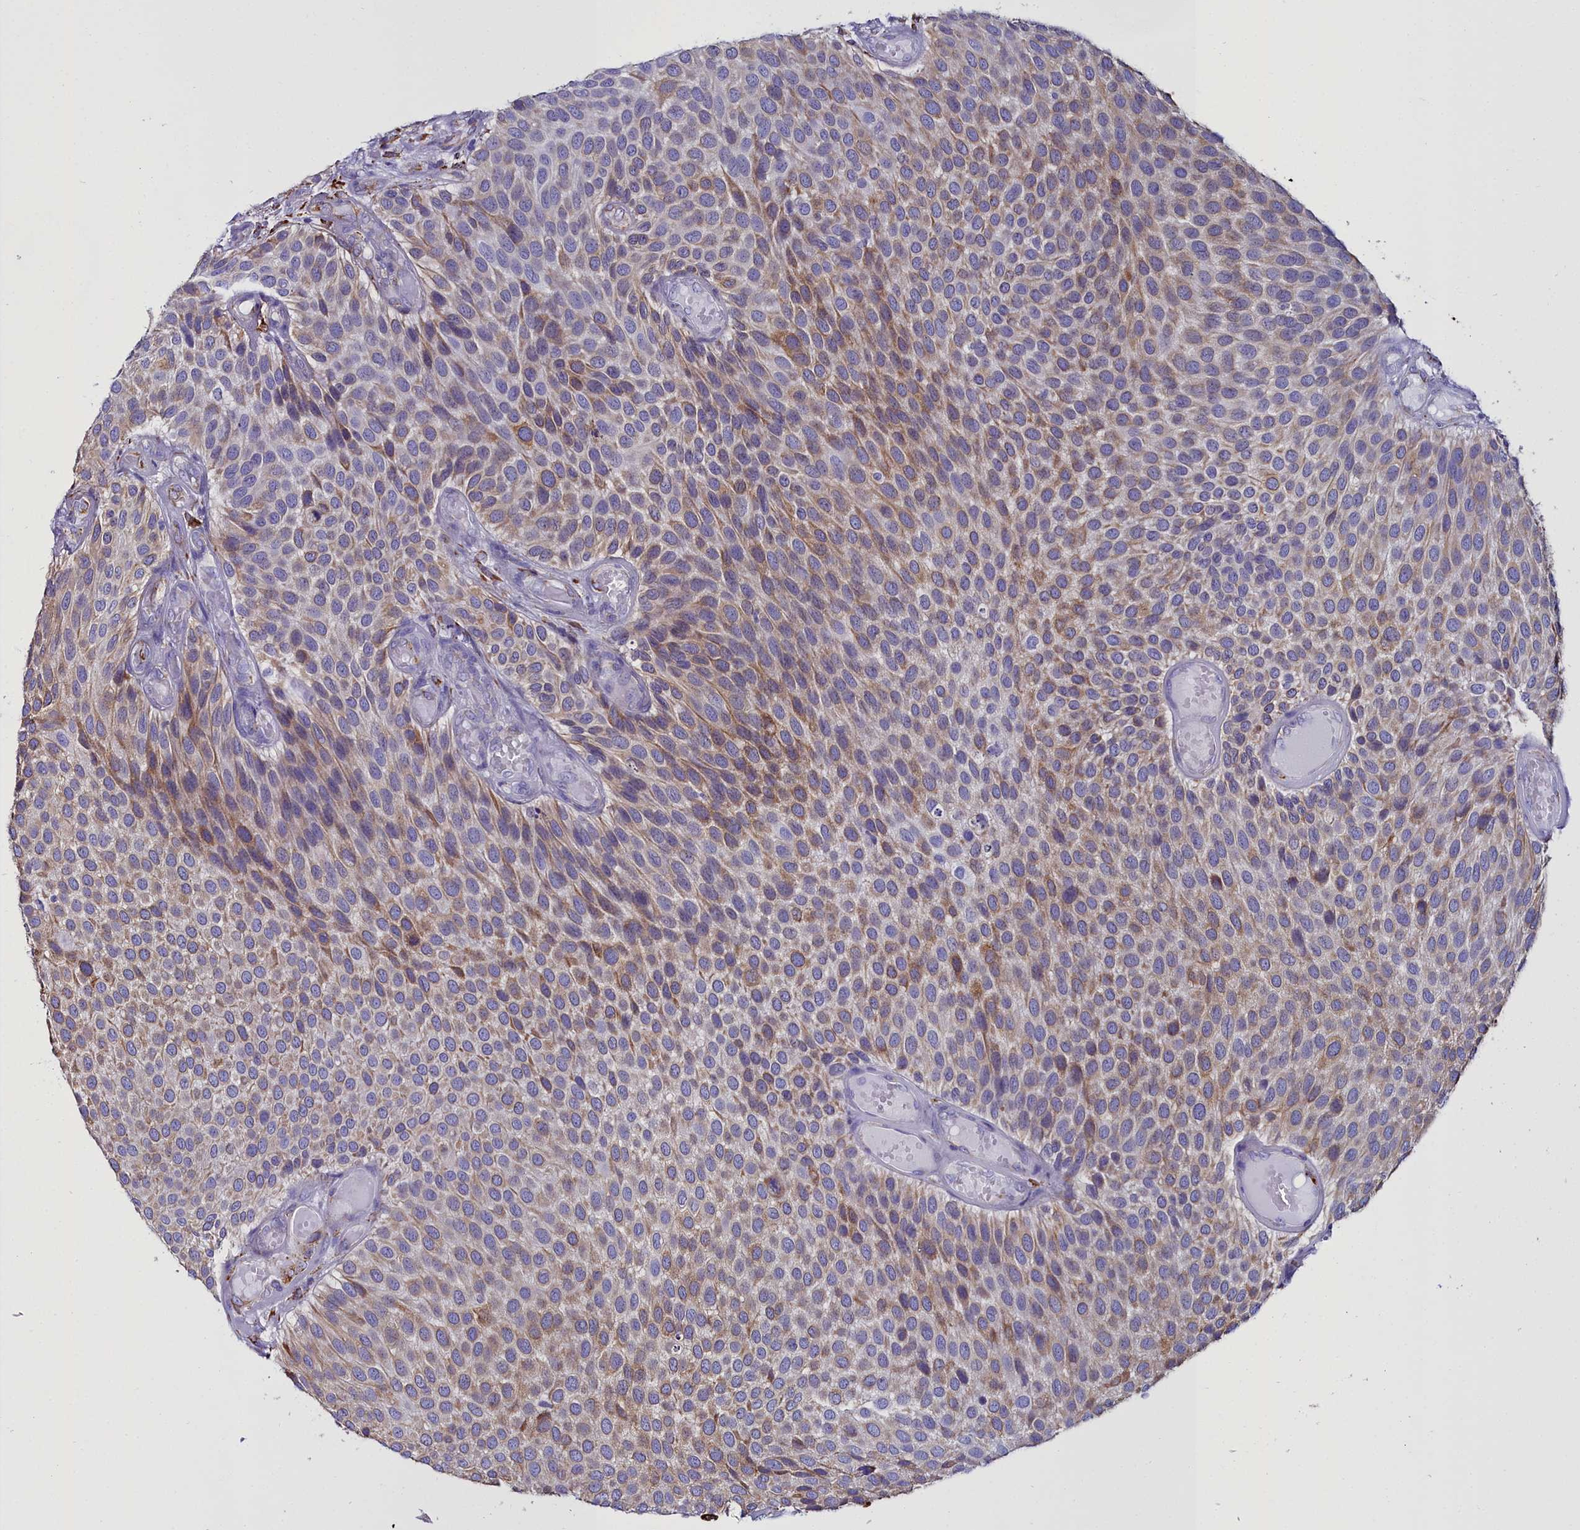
{"staining": {"intensity": "moderate", "quantity": "25%-75%", "location": "cytoplasmic/membranous"}, "tissue": "urothelial cancer", "cell_type": "Tumor cells", "image_type": "cancer", "snomed": [{"axis": "morphology", "description": "Urothelial carcinoma, Low grade"}, {"axis": "topography", "description": "Urinary bladder"}], "caption": "Brown immunohistochemical staining in human urothelial carcinoma (low-grade) demonstrates moderate cytoplasmic/membranous positivity in approximately 25%-75% of tumor cells.", "gene": "TXNDC5", "patient": {"sex": "male", "age": 89}}